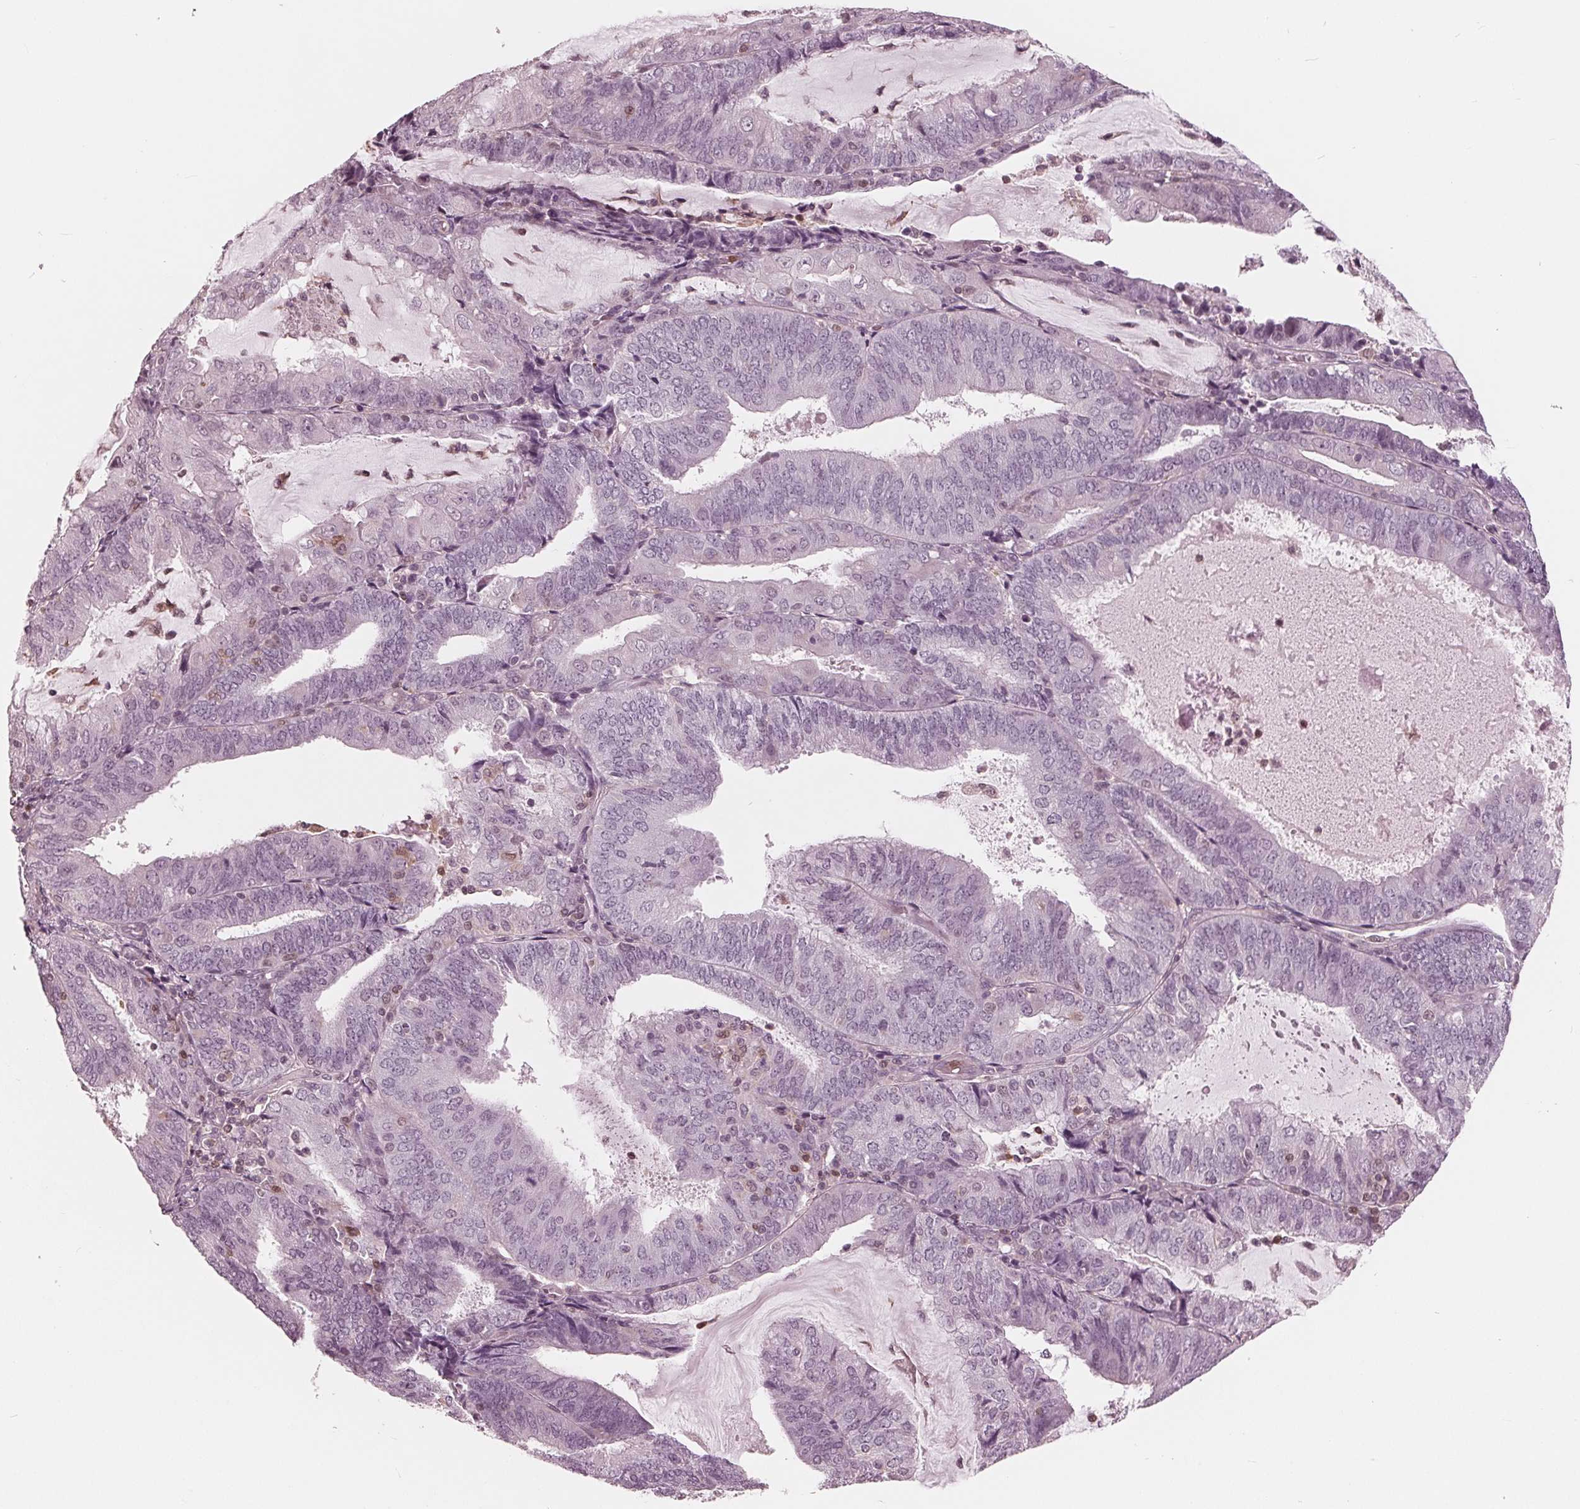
{"staining": {"intensity": "negative", "quantity": "none", "location": "none"}, "tissue": "endometrial cancer", "cell_type": "Tumor cells", "image_type": "cancer", "snomed": [{"axis": "morphology", "description": "Adenocarcinoma, NOS"}, {"axis": "topography", "description": "Endometrium"}], "caption": "Immunohistochemistry photomicrograph of endometrial adenocarcinoma stained for a protein (brown), which exhibits no positivity in tumor cells. (Brightfield microscopy of DAB (3,3'-diaminobenzidine) immunohistochemistry (IHC) at high magnification).", "gene": "ING3", "patient": {"sex": "female", "age": 81}}